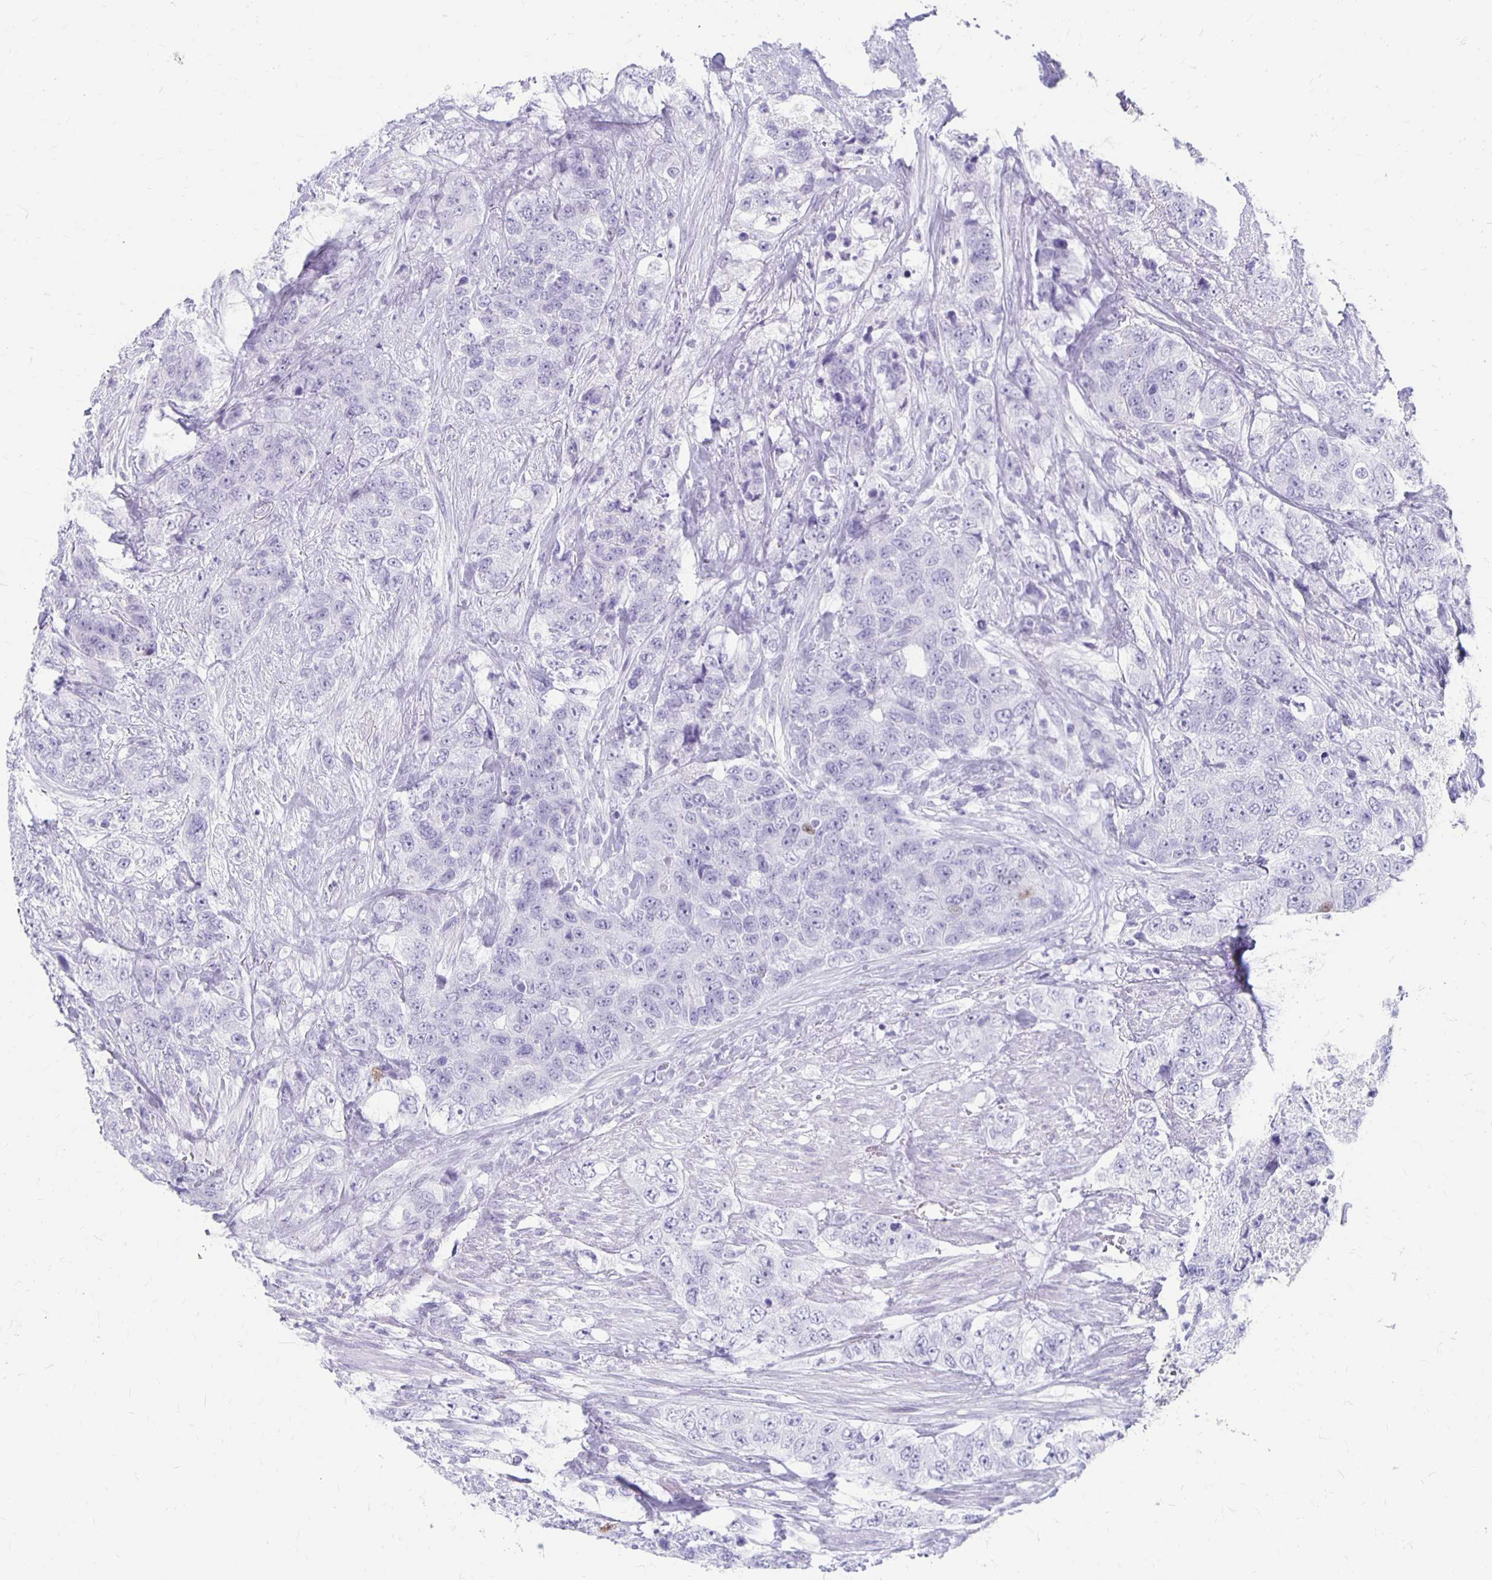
{"staining": {"intensity": "negative", "quantity": "none", "location": "none"}, "tissue": "urothelial cancer", "cell_type": "Tumor cells", "image_type": "cancer", "snomed": [{"axis": "morphology", "description": "Urothelial carcinoma, High grade"}, {"axis": "topography", "description": "Urinary bladder"}], "caption": "Tumor cells are negative for brown protein staining in high-grade urothelial carcinoma.", "gene": "MAGEC2", "patient": {"sex": "female", "age": 78}}